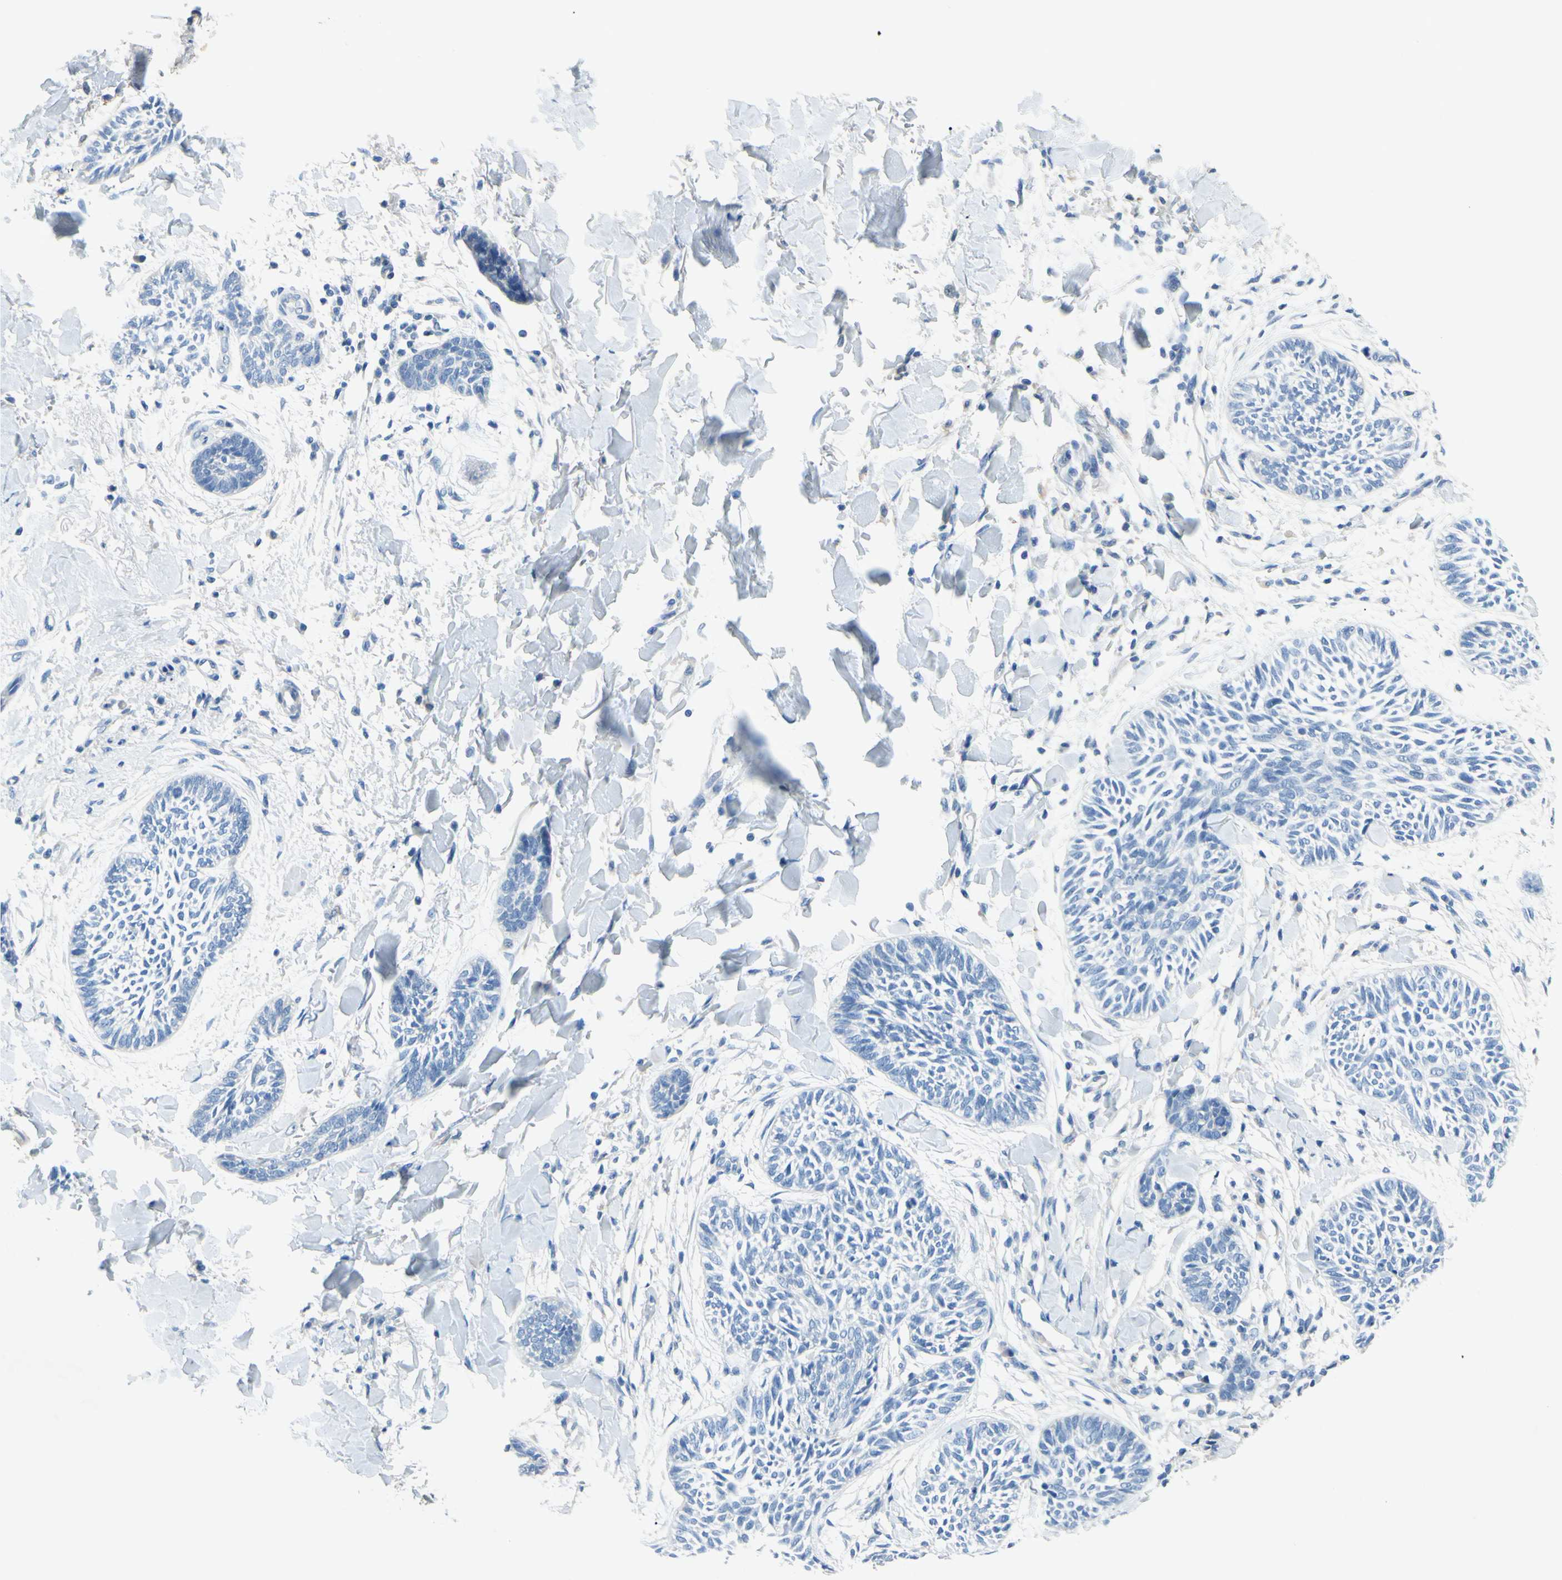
{"staining": {"intensity": "negative", "quantity": "none", "location": "none"}, "tissue": "skin cancer", "cell_type": "Tumor cells", "image_type": "cancer", "snomed": [{"axis": "morphology", "description": "Papilloma, NOS"}, {"axis": "morphology", "description": "Basal cell carcinoma"}, {"axis": "topography", "description": "Skin"}], "caption": "The photomicrograph shows no significant expression in tumor cells of skin cancer.", "gene": "CDH10", "patient": {"sex": "male", "age": 87}}